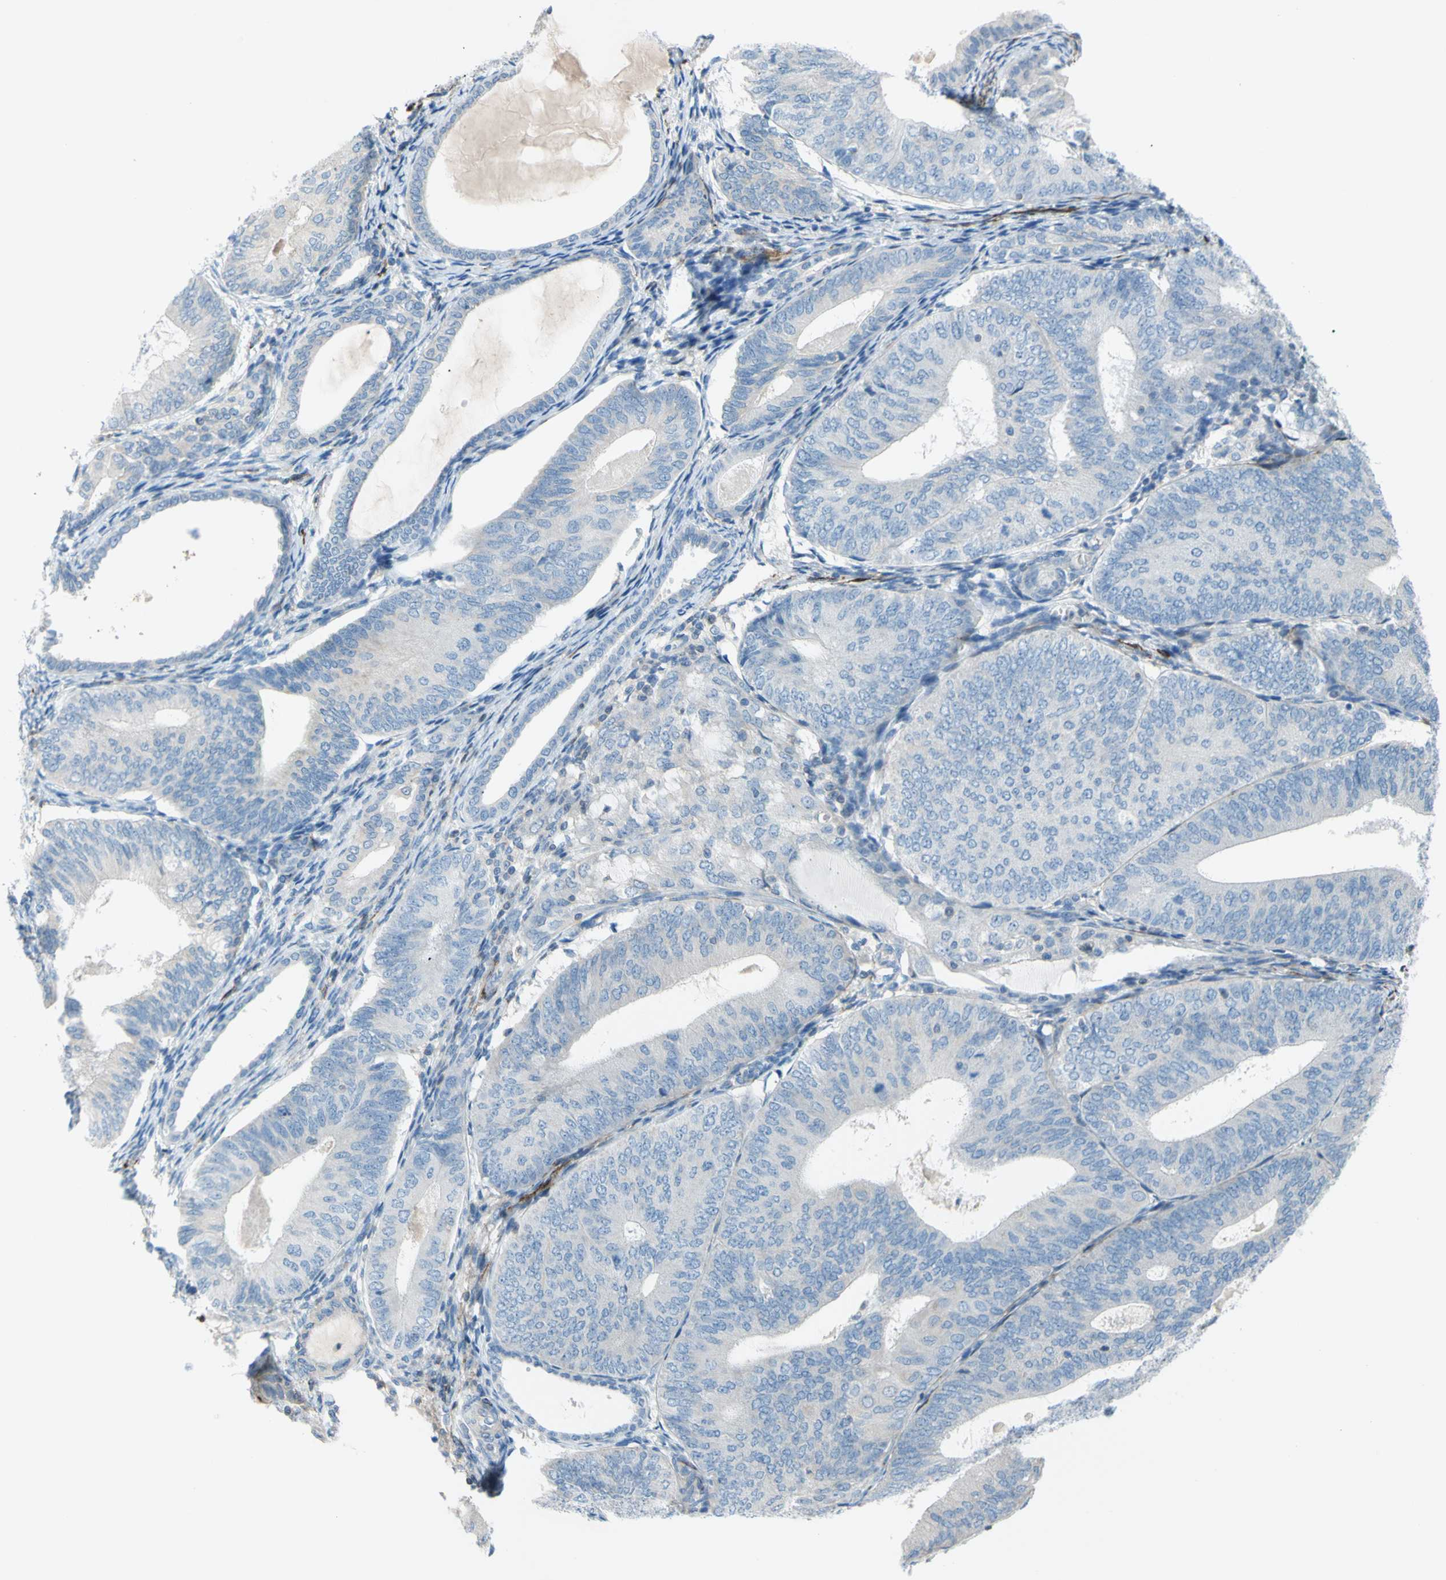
{"staining": {"intensity": "negative", "quantity": "none", "location": "none"}, "tissue": "endometrial cancer", "cell_type": "Tumor cells", "image_type": "cancer", "snomed": [{"axis": "morphology", "description": "Adenocarcinoma, NOS"}, {"axis": "topography", "description": "Endometrium"}], "caption": "Tumor cells show no significant expression in endometrial cancer (adenocarcinoma). The staining was performed using DAB to visualize the protein expression in brown, while the nuclei were stained in blue with hematoxylin (Magnification: 20x).", "gene": "PRRG2", "patient": {"sex": "female", "age": 81}}